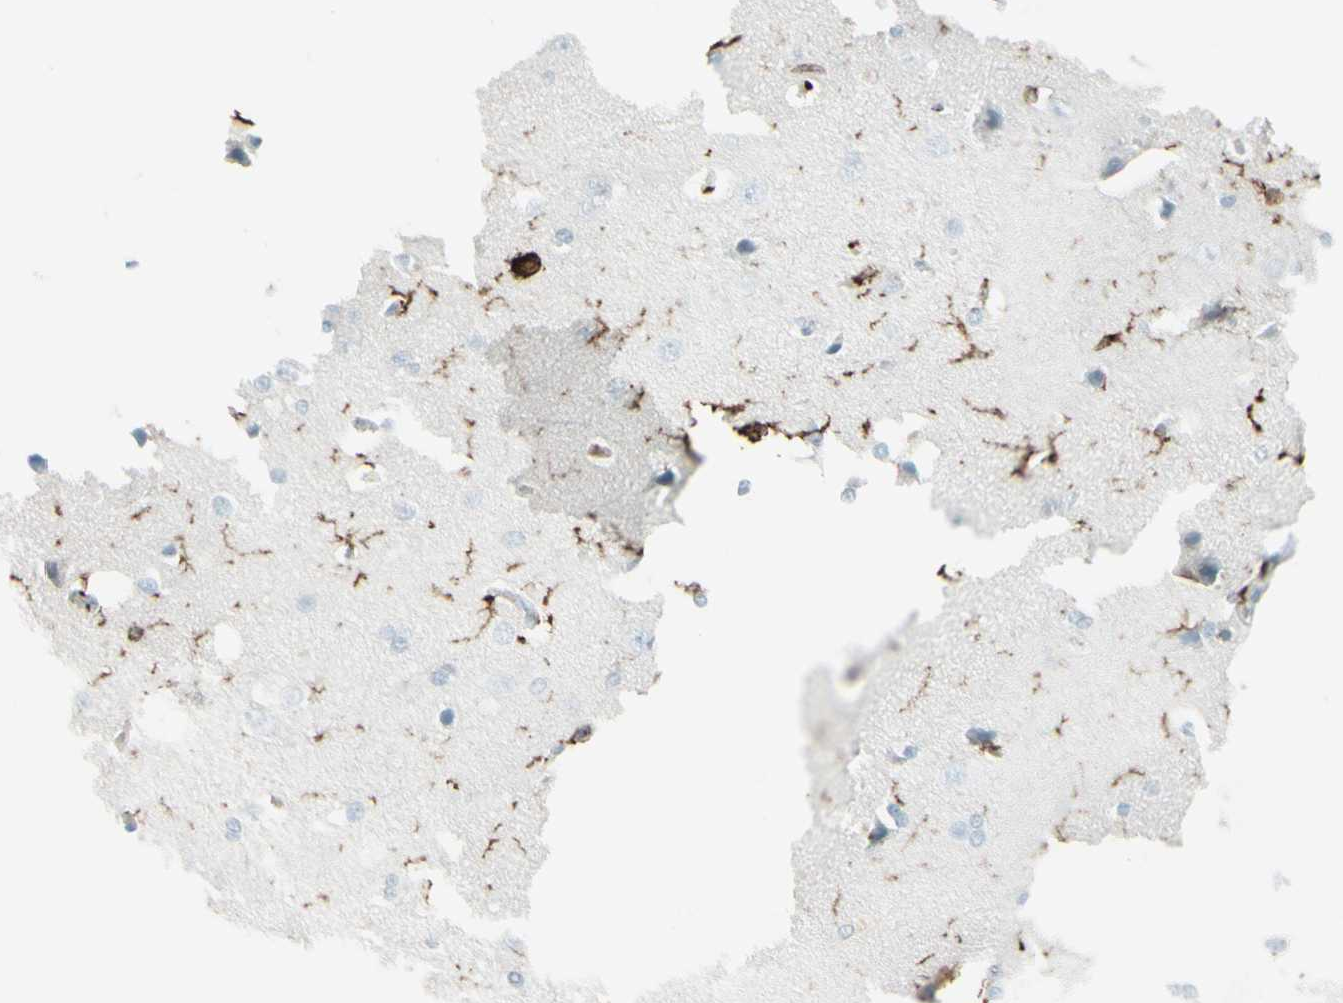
{"staining": {"intensity": "negative", "quantity": "none", "location": "none"}, "tissue": "cerebral cortex", "cell_type": "Endothelial cells", "image_type": "normal", "snomed": [{"axis": "morphology", "description": "Normal tissue, NOS"}, {"axis": "topography", "description": "Cerebral cortex"}], "caption": "This is an immunohistochemistry histopathology image of normal human cerebral cortex. There is no positivity in endothelial cells.", "gene": "HLA", "patient": {"sex": "male", "age": 62}}